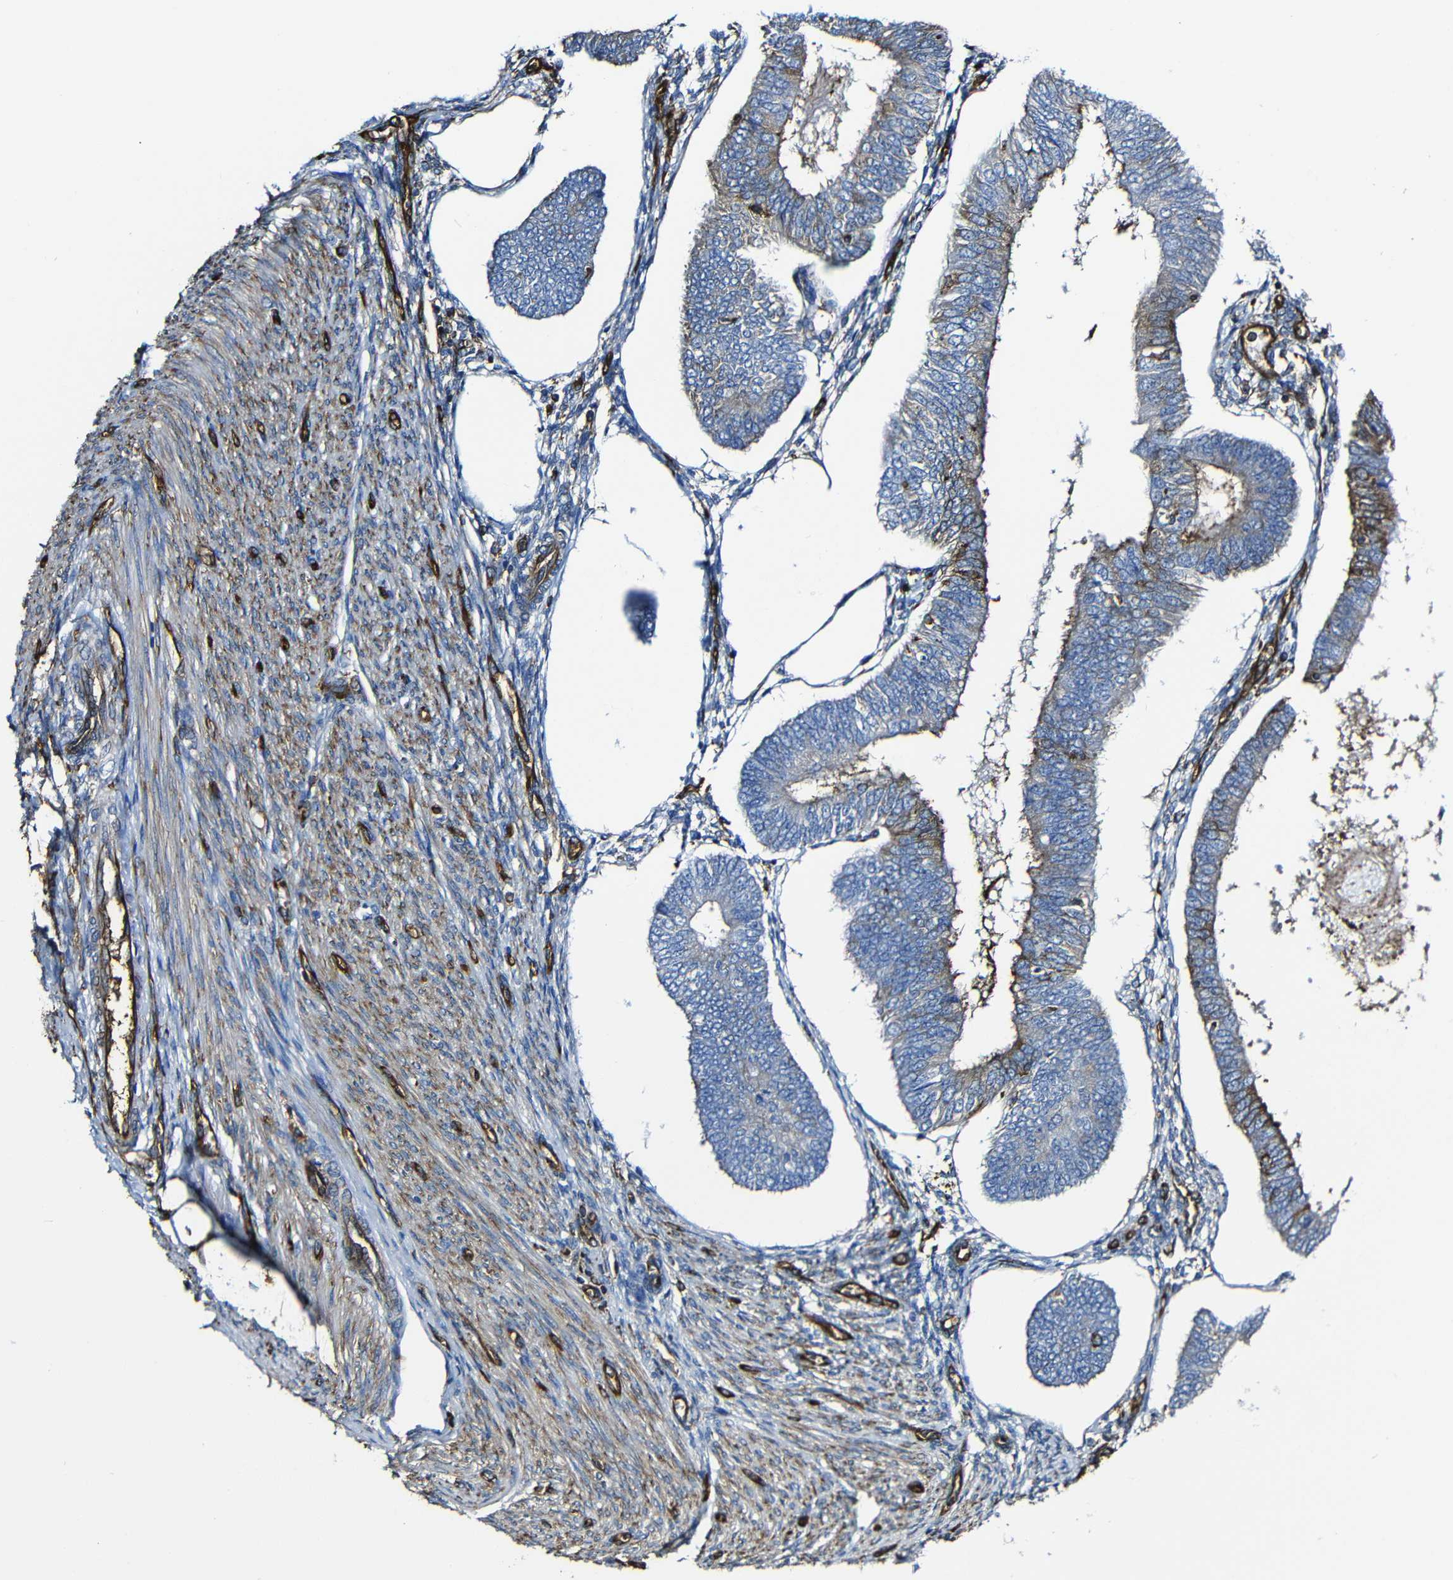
{"staining": {"intensity": "moderate", "quantity": "<25%", "location": "cytoplasmic/membranous"}, "tissue": "endometrial cancer", "cell_type": "Tumor cells", "image_type": "cancer", "snomed": [{"axis": "morphology", "description": "Adenocarcinoma, NOS"}, {"axis": "topography", "description": "Endometrium"}], "caption": "Moderate cytoplasmic/membranous protein staining is identified in about <25% of tumor cells in endometrial adenocarcinoma.", "gene": "MSN", "patient": {"sex": "female", "age": 58}}